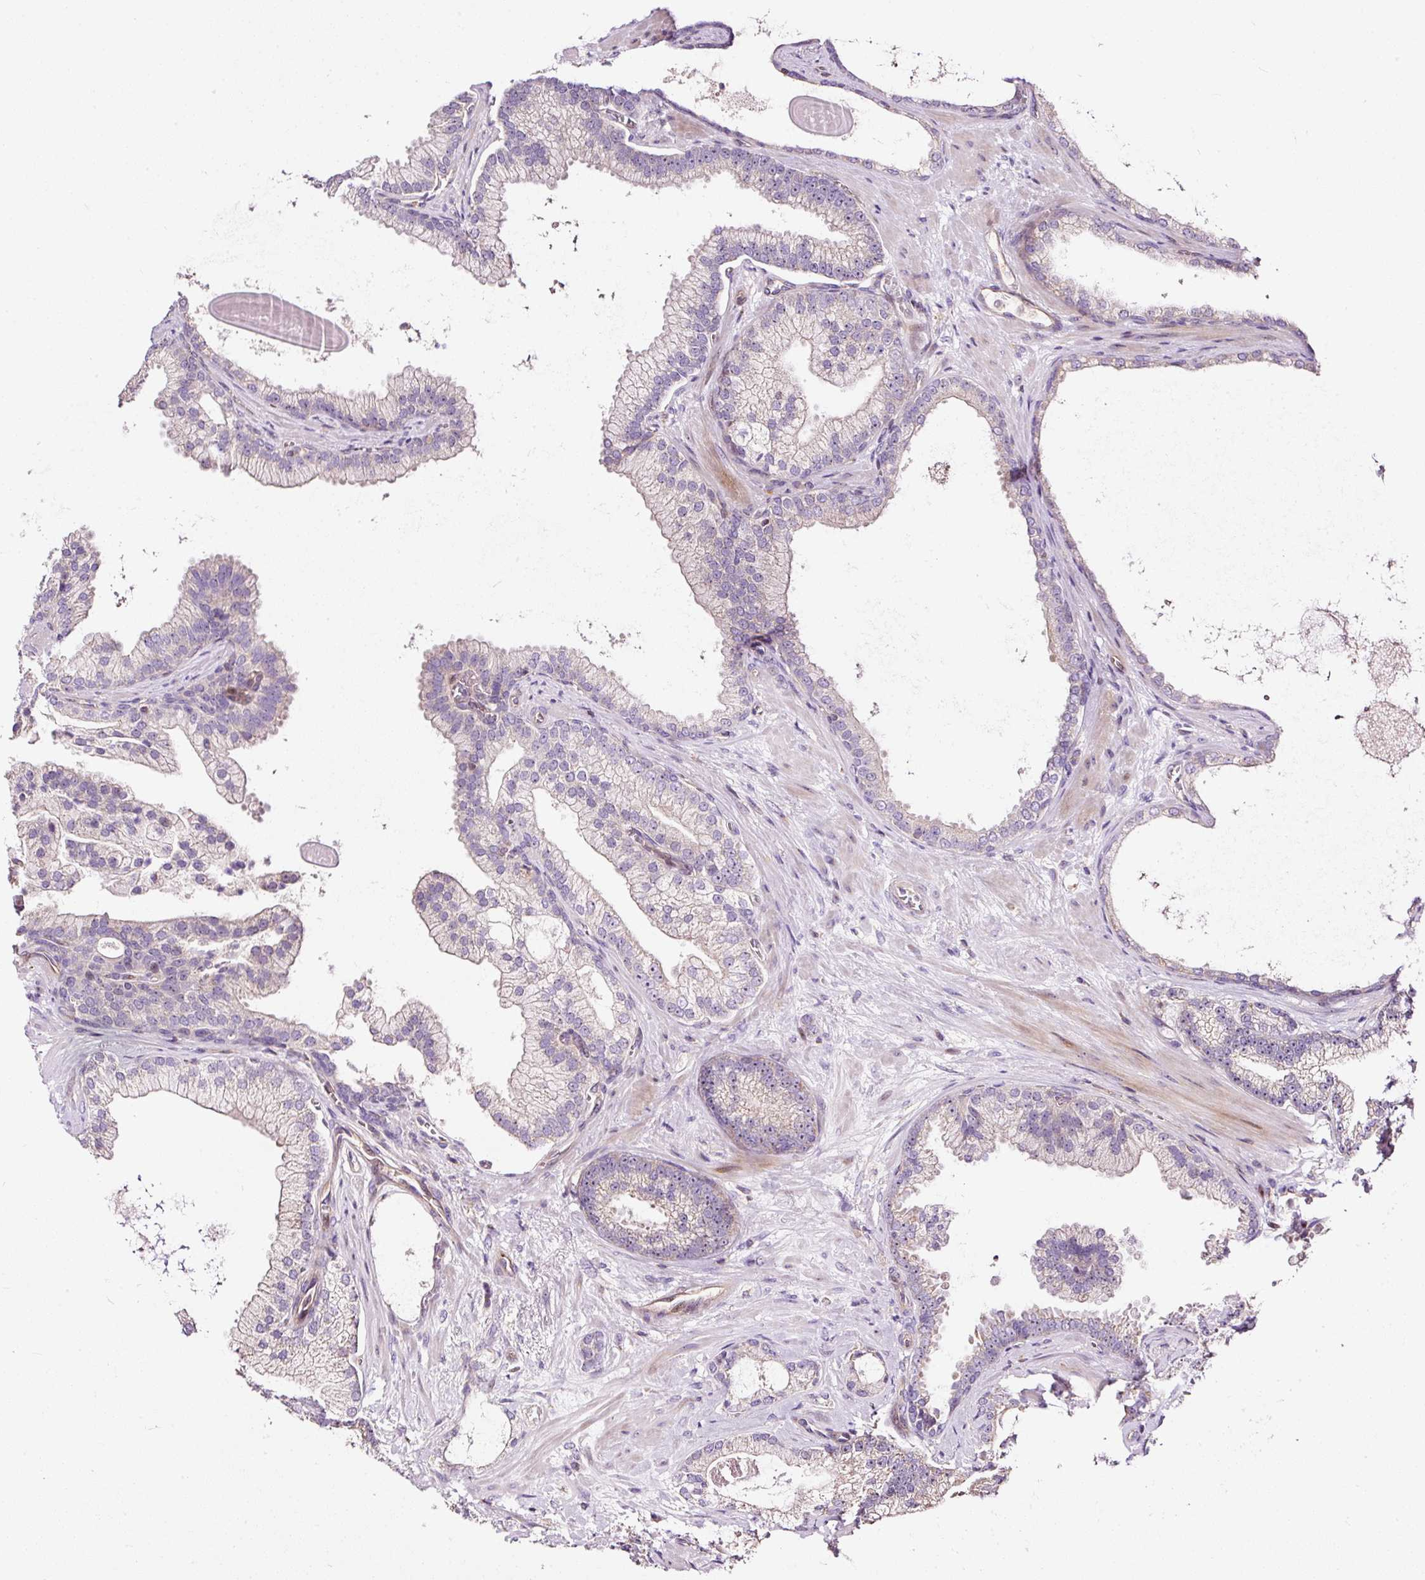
{"staining": {"intensity": "weak", "quantity": "25%-75%", "location": "cytoplasmic/membranous,nuclear"}, "tissue": "prostate cancer", "cell_type": "Tumor cells", "image_type": "cancer", "snomed": [{"axis": "morphology", "description": "Adenocarcinoma, High grade"}, {"axis": "topography", "description": "Prostate"}], "caption": "This histopathology image exhibits immunohistochemistry staining of human adenocarcinoma (high-grade) (prostate), with low weak cytoplasmic/membranous and nuclear staining in about 25%-75% of tumor cells.", "gene": "BOLA3", "patient": {"sex": "male", "age": 68}}